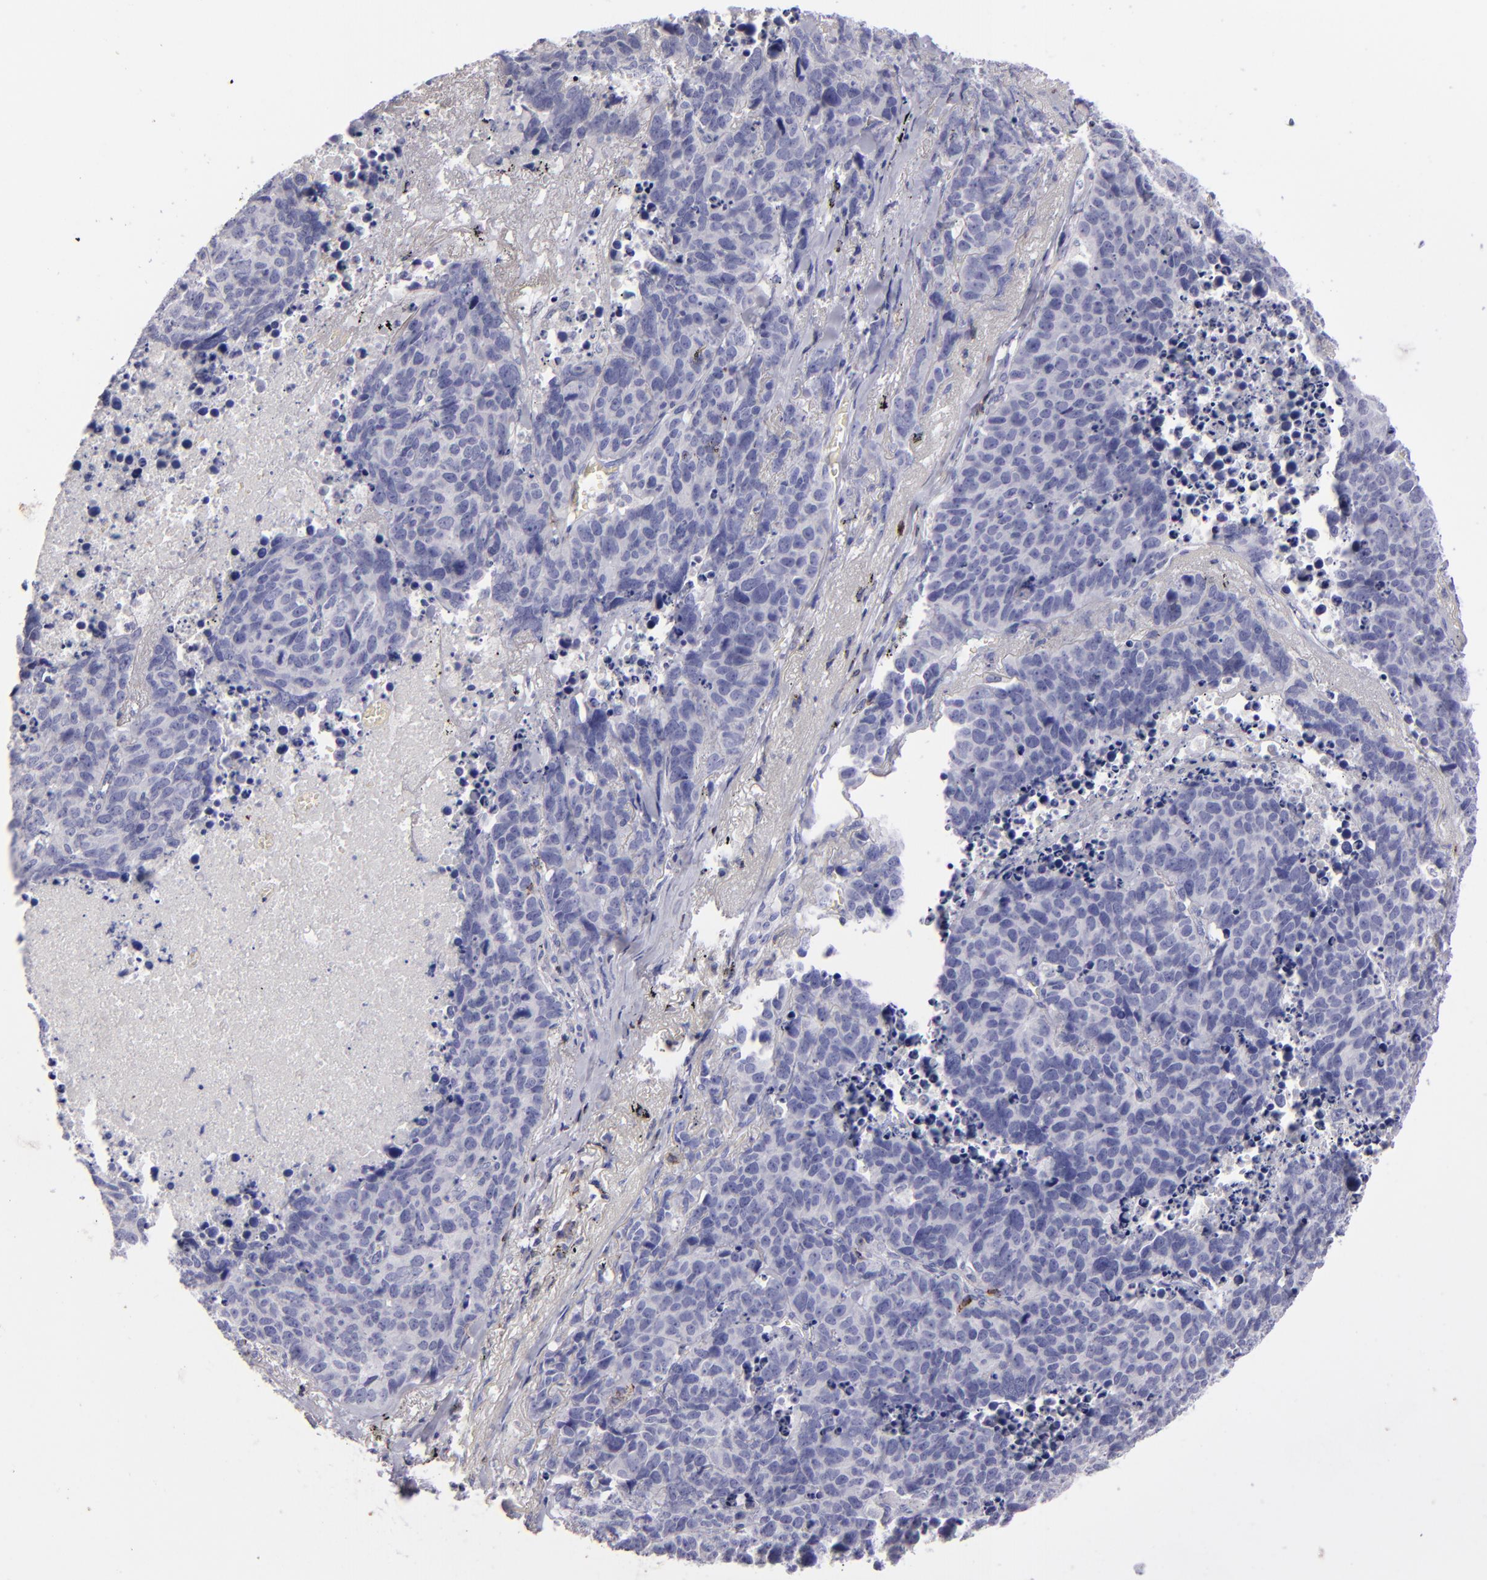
{"staining": {"intensity": "negative", "quantity": "none", "location": "none"}, "tissue": "lung cancer", "cell_type": "Tumor cells", "image_type": "cancer", "snomed": [{"axis": "morphology", "description": "Carcinoid, malignant, NOS"}, {"axis": "topography", "description": "Lung"}], "caption": "Immunohistochemistry histopathology image of neoplastic tissue: human lung malignant carcinoid stained with DAB (3,3'-diaminobenzidine) reveals no significant protein expression in tumor cells.", "gene": "CD2", "patient": {"sex": "male", "age": 60}}